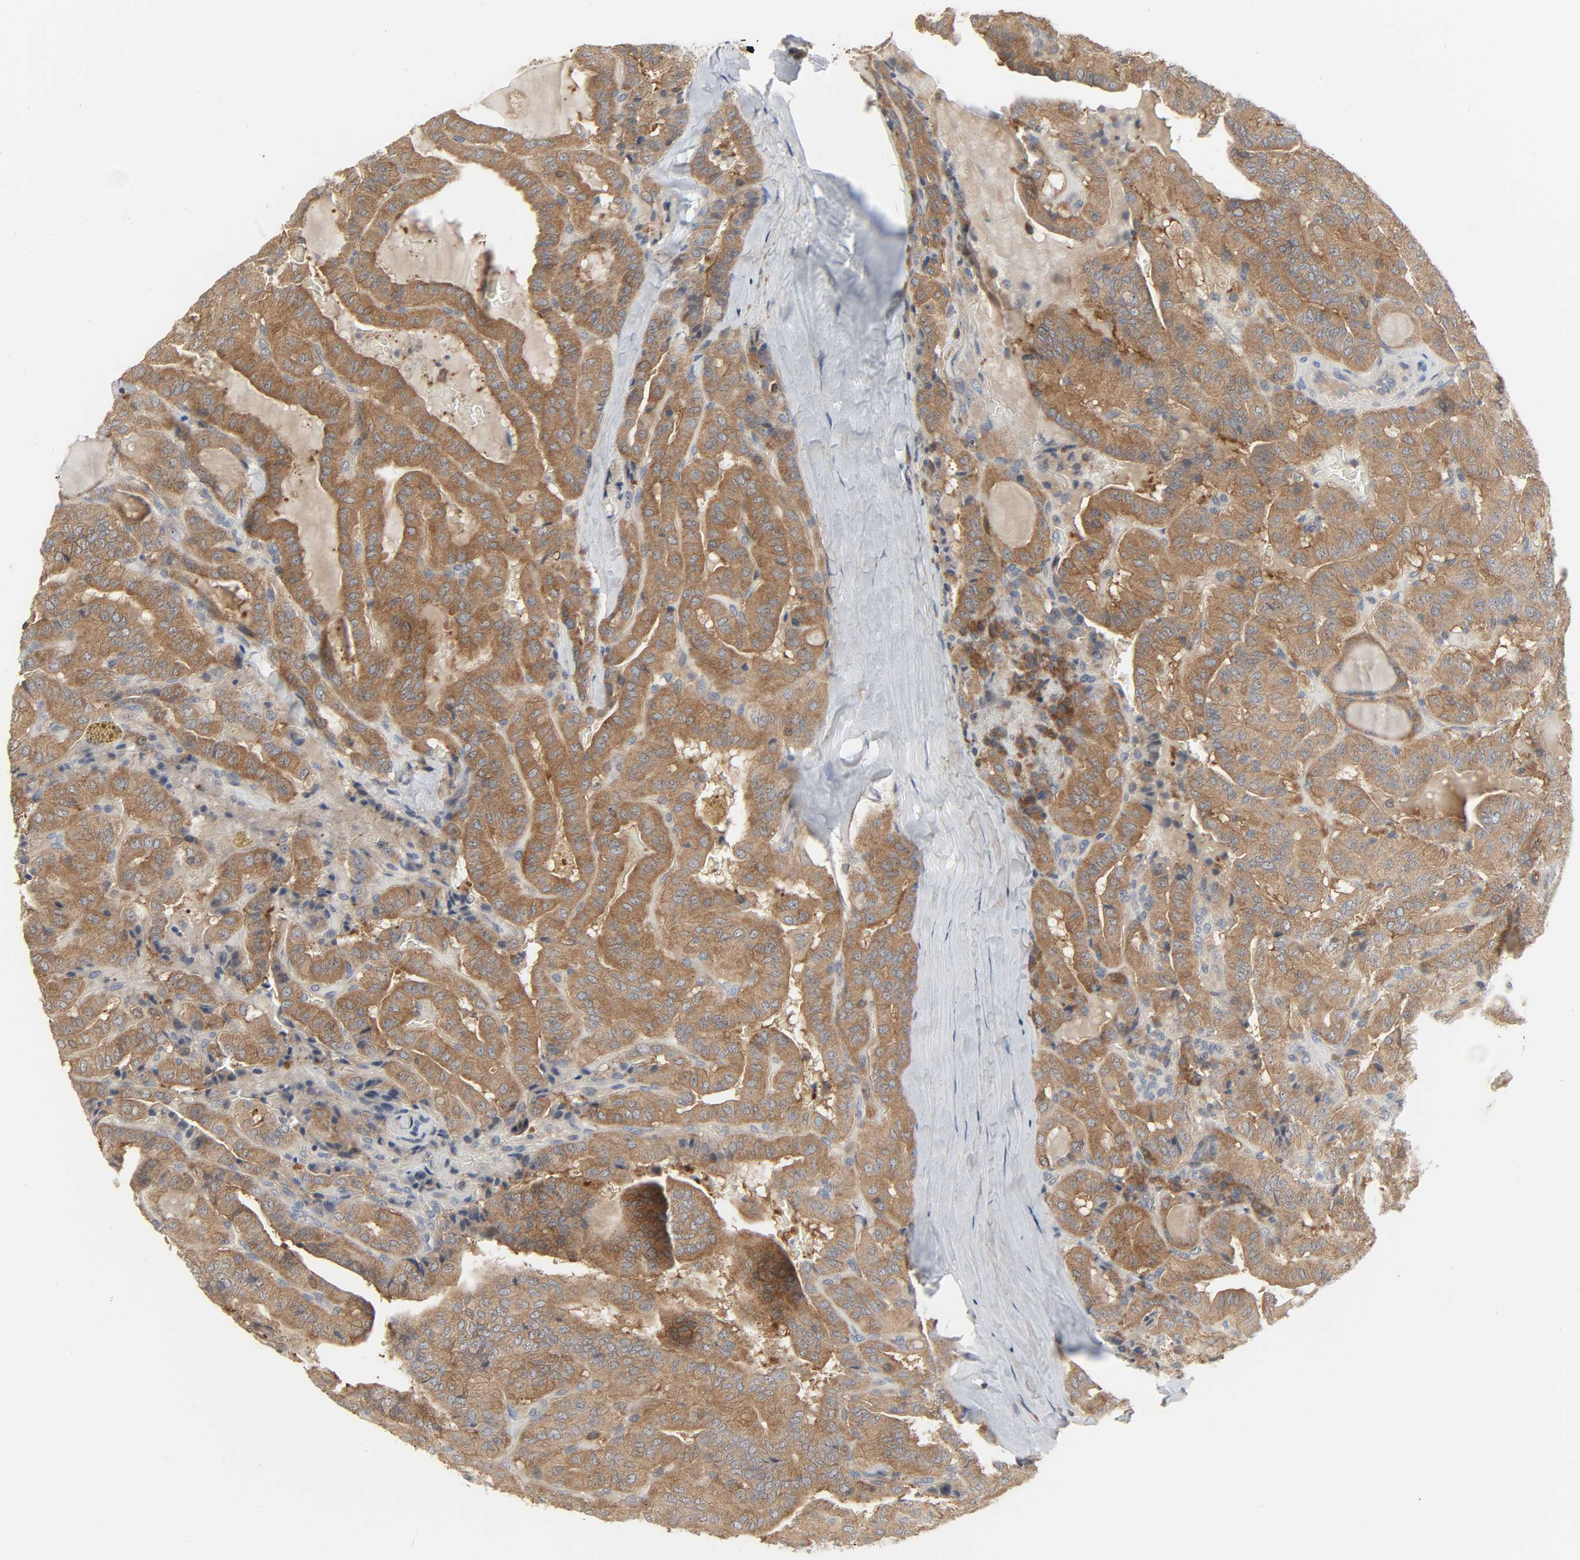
{"staining": {"intensity": "strong", "quantity": ">75%", "location": "cytoplasmic/membranous"}, "tissue": "thyroid cancer", "cell_type": "Tumor cells", "image_type": "cancer", "snomed": [{"axis": "morphology", "description": "Papillary adenocarcinoma, NOS"}, {"axis": "topography", "description": "Thyroid gland"}], "caption": "Immunohistochemistry (IHC) of human thyroid cancer (papillary adenocarcinoma) reveals high levels of strong cytoplasmic/membranous staining in approximately >75% of tumor cells. (brown staining indicates protein expression, while blue staining denotes nuclei).", "gene": "PLEKHA2", "patient": {"sex": "male", "age": 77}}